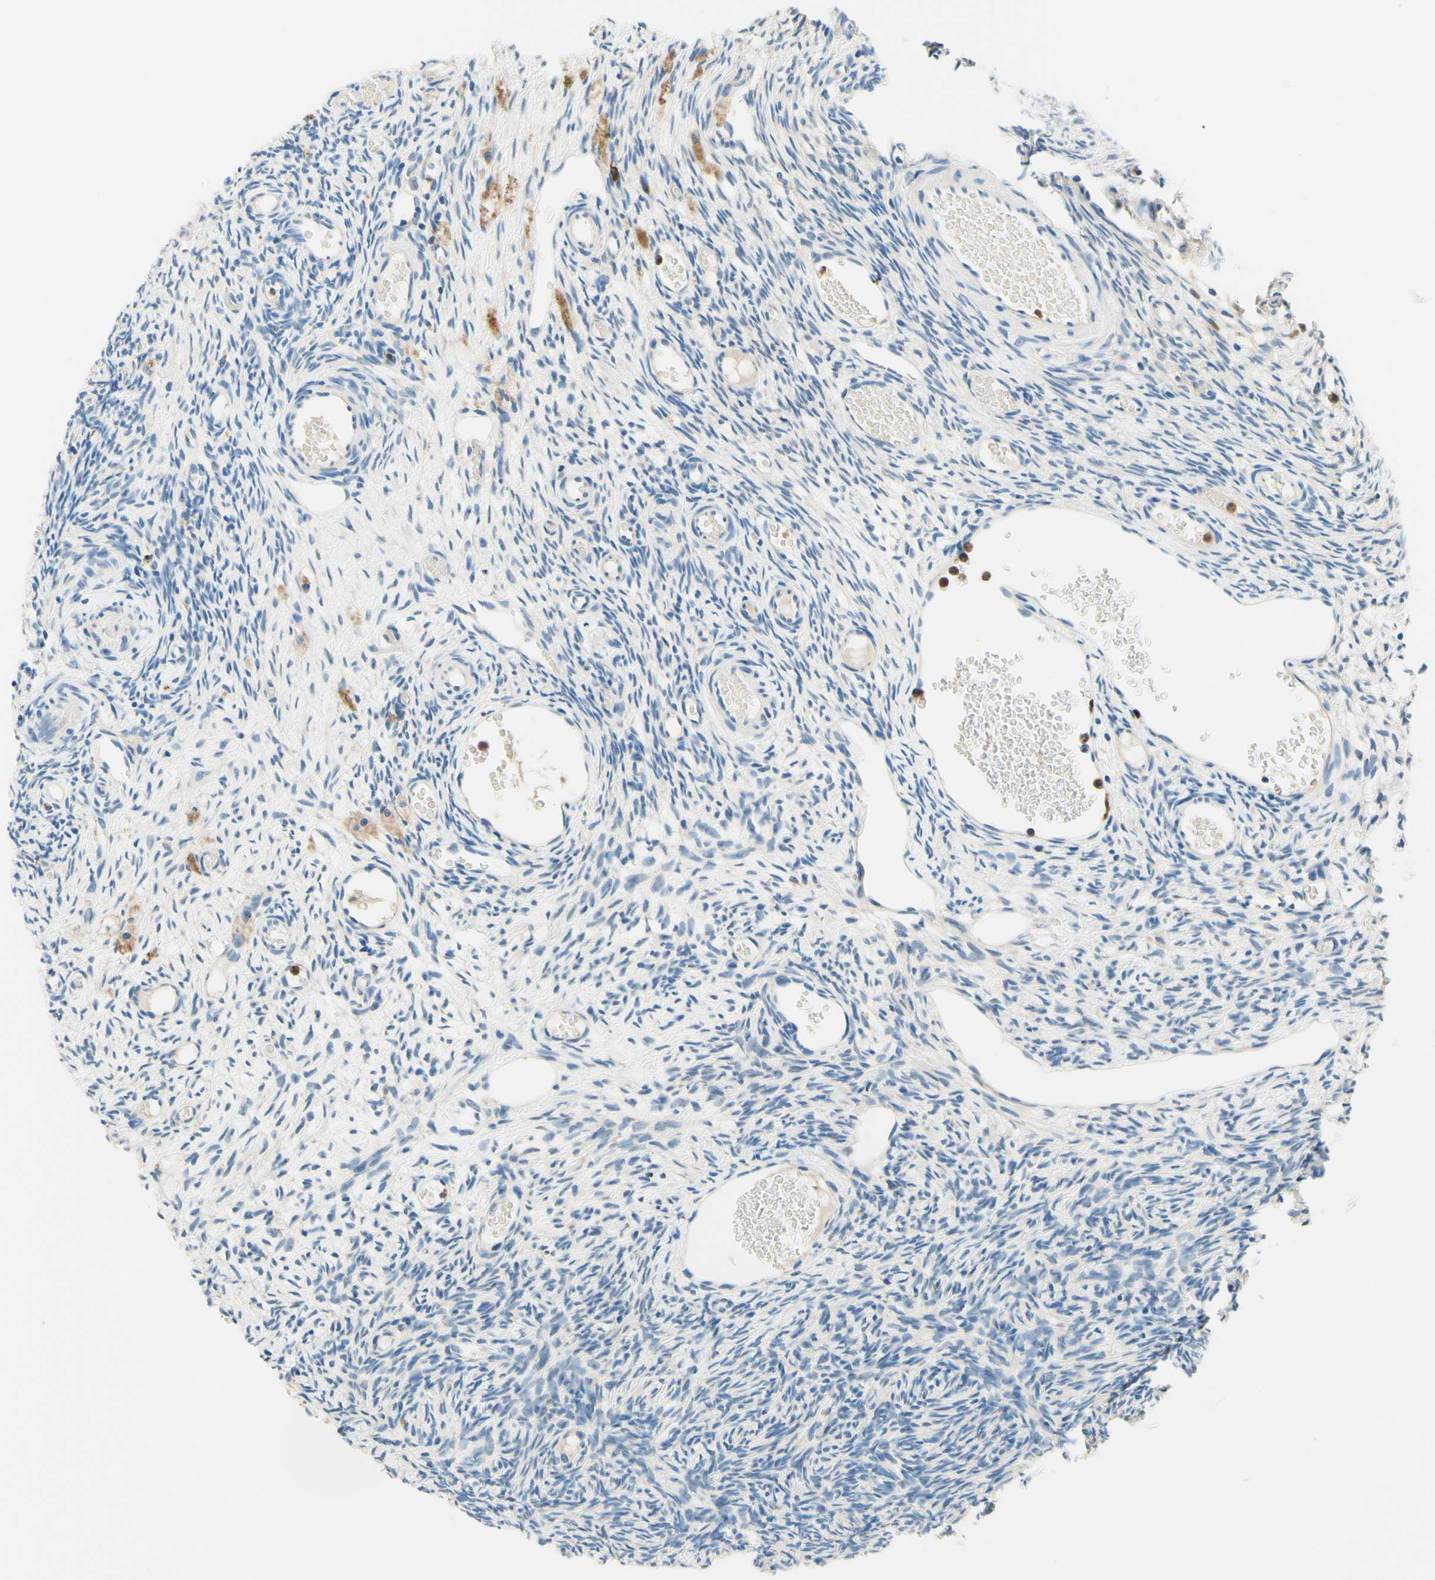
{"staining": {"intensity": "negative", "quantity": "none", "location": "none"}, "tissue": "ovary", "cell_type": "Ovarian stroma cells", "image_type": "normal", "snomed": [{"axis": "morphology", "description": "Normal tissue, NOS"}, {"axis": "topography", "description": "Ovary"}], "caption": "This is a image of immunohistochemistry (IHC) staining of unremarkable ovary, which shows no expression in ovarian stroma cells.", "gene": "SIGLEC9", "patient": {"sex": "female", "age": 35}}